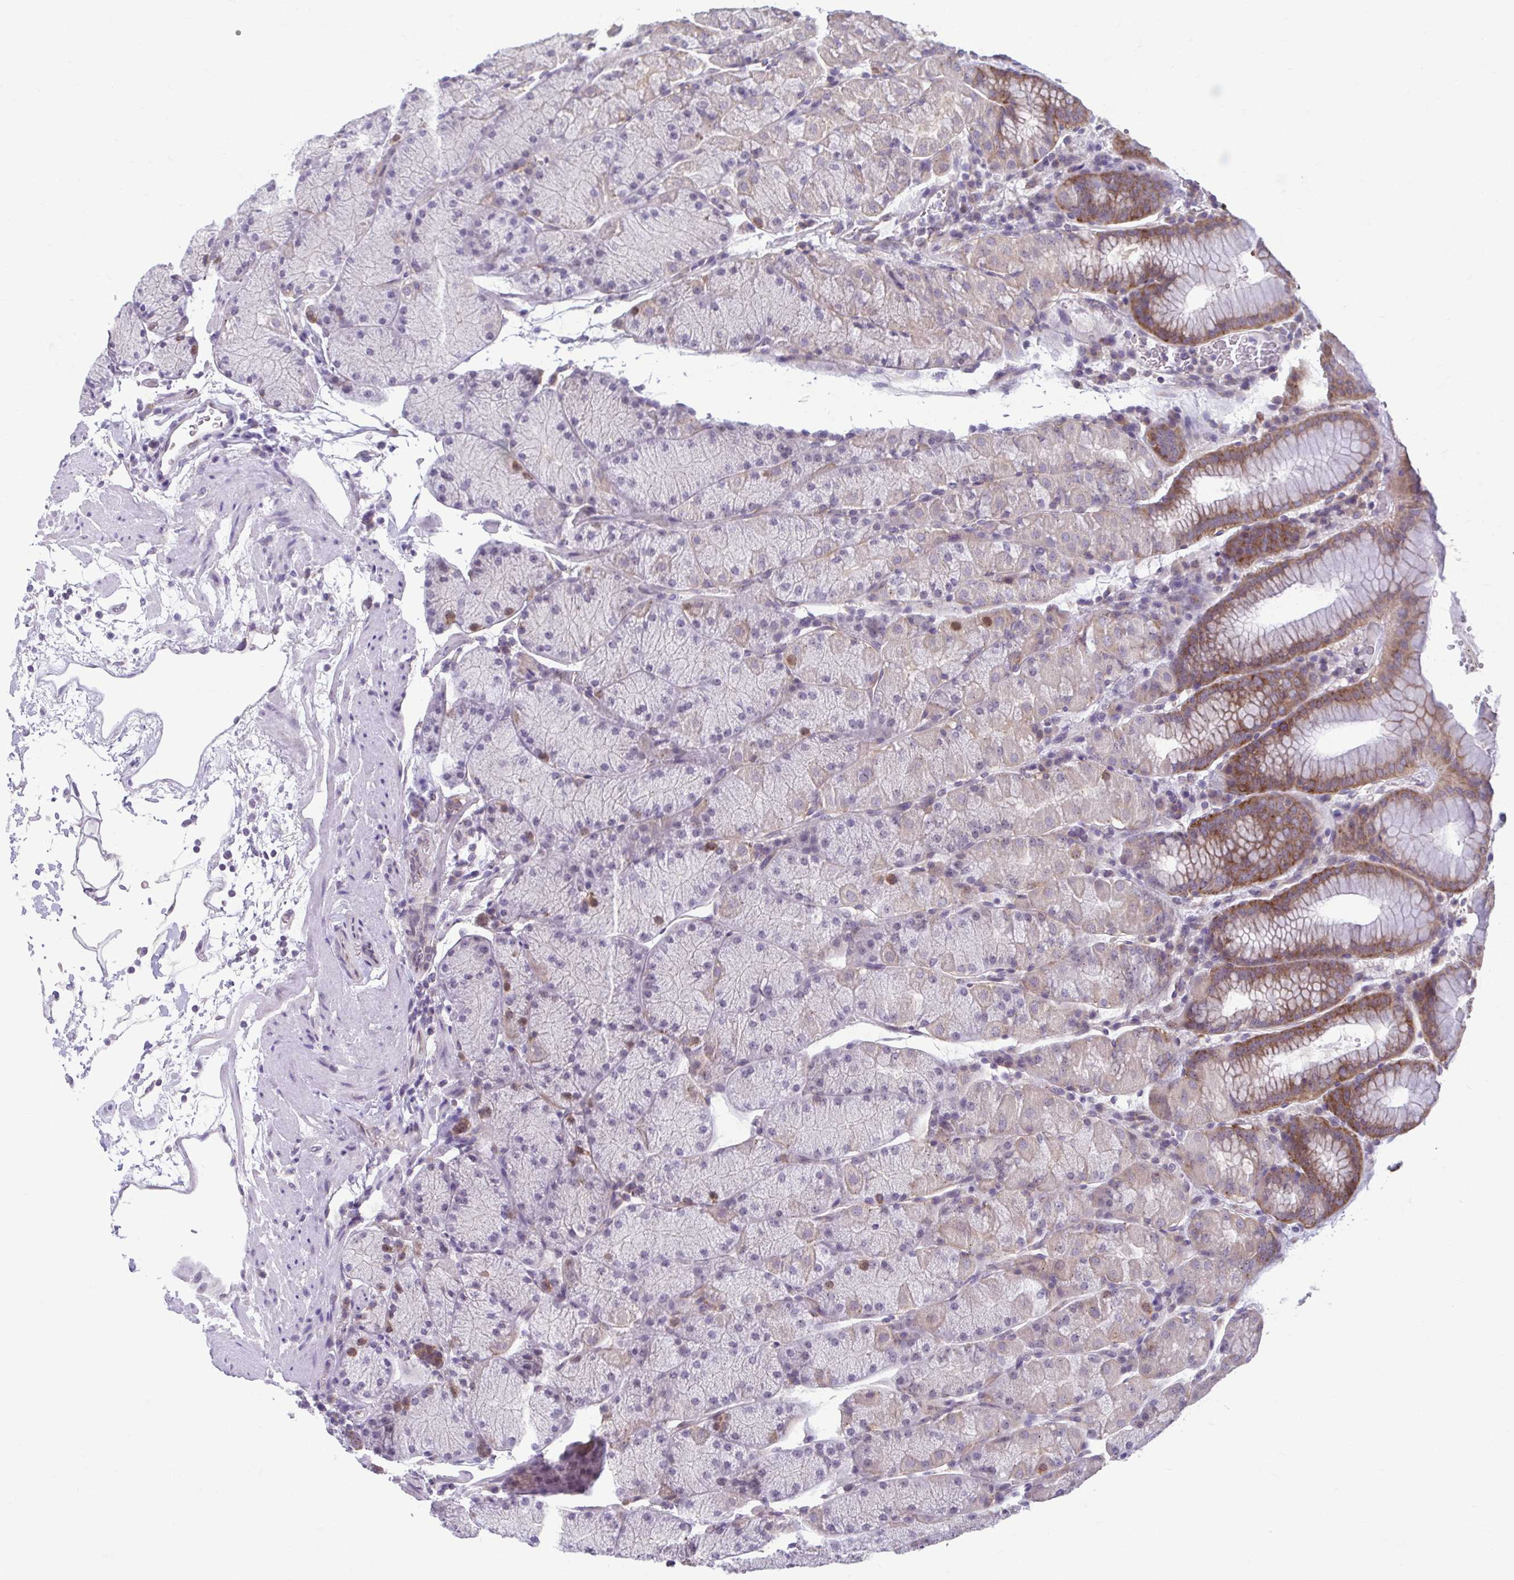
{"staining": {"intensity": "moderate", "quantity": "25%-75%", "location": "cytoplasmic/membranous"}, "tissue": "stomach", "cell_type": "Glandular cells", "image_type": "normal", "snomed": [{"axis": "morphology", "description": "Normal tissue, NOS"}, {"axis": "topography", "description": "Stomach, upper"}, {"axis": "topography", "description": "Stomach"}], "caption": "Human stomach stained for a protein (brown) displays moderate cytoplasmic/membranous positive positivity in about 25%-75% of glandular cells.", "gene": "TMEM108", "patient": {"sex": "male", "age": 76}}